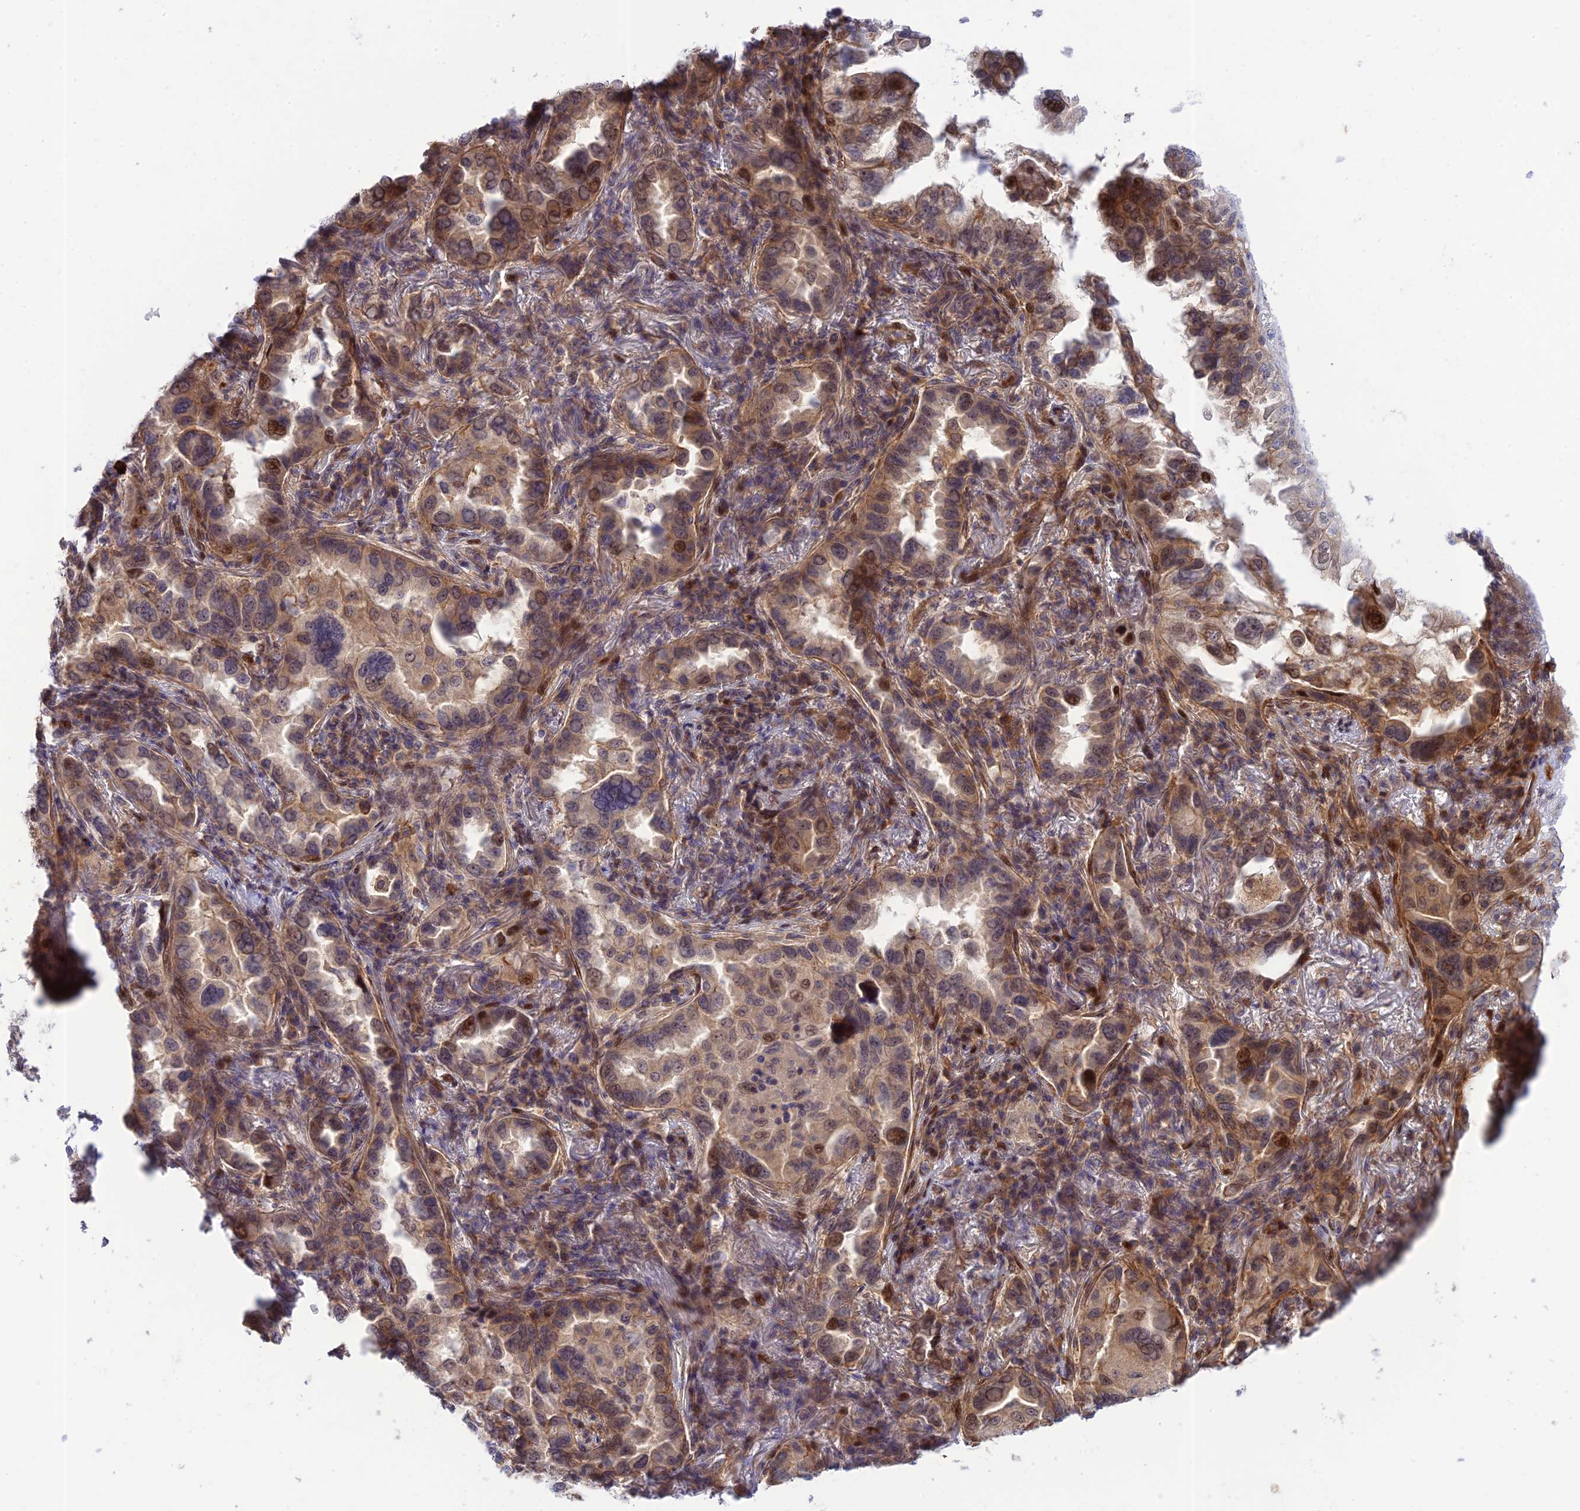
{"staining": {"intensity": "moderate", "quantity": "25%-75%", "location": "nuclear"}, "tissue": "lung cancer", "cell_type": "Tumor cells", "image_type": "cancer", "snomed": [{"axis": "morphology", "description": "Adenocarcinoma, NOS"}, {"axis": "topography", "description": "Lung"}], "caption": "This is an image of immunohistochemistry staining of adenocarcinoma (lung), which shows moderate expression in the nuclear of tumor cells.", "gene": "ZNF584", "patient": {"sex": "female", "age": 69}}